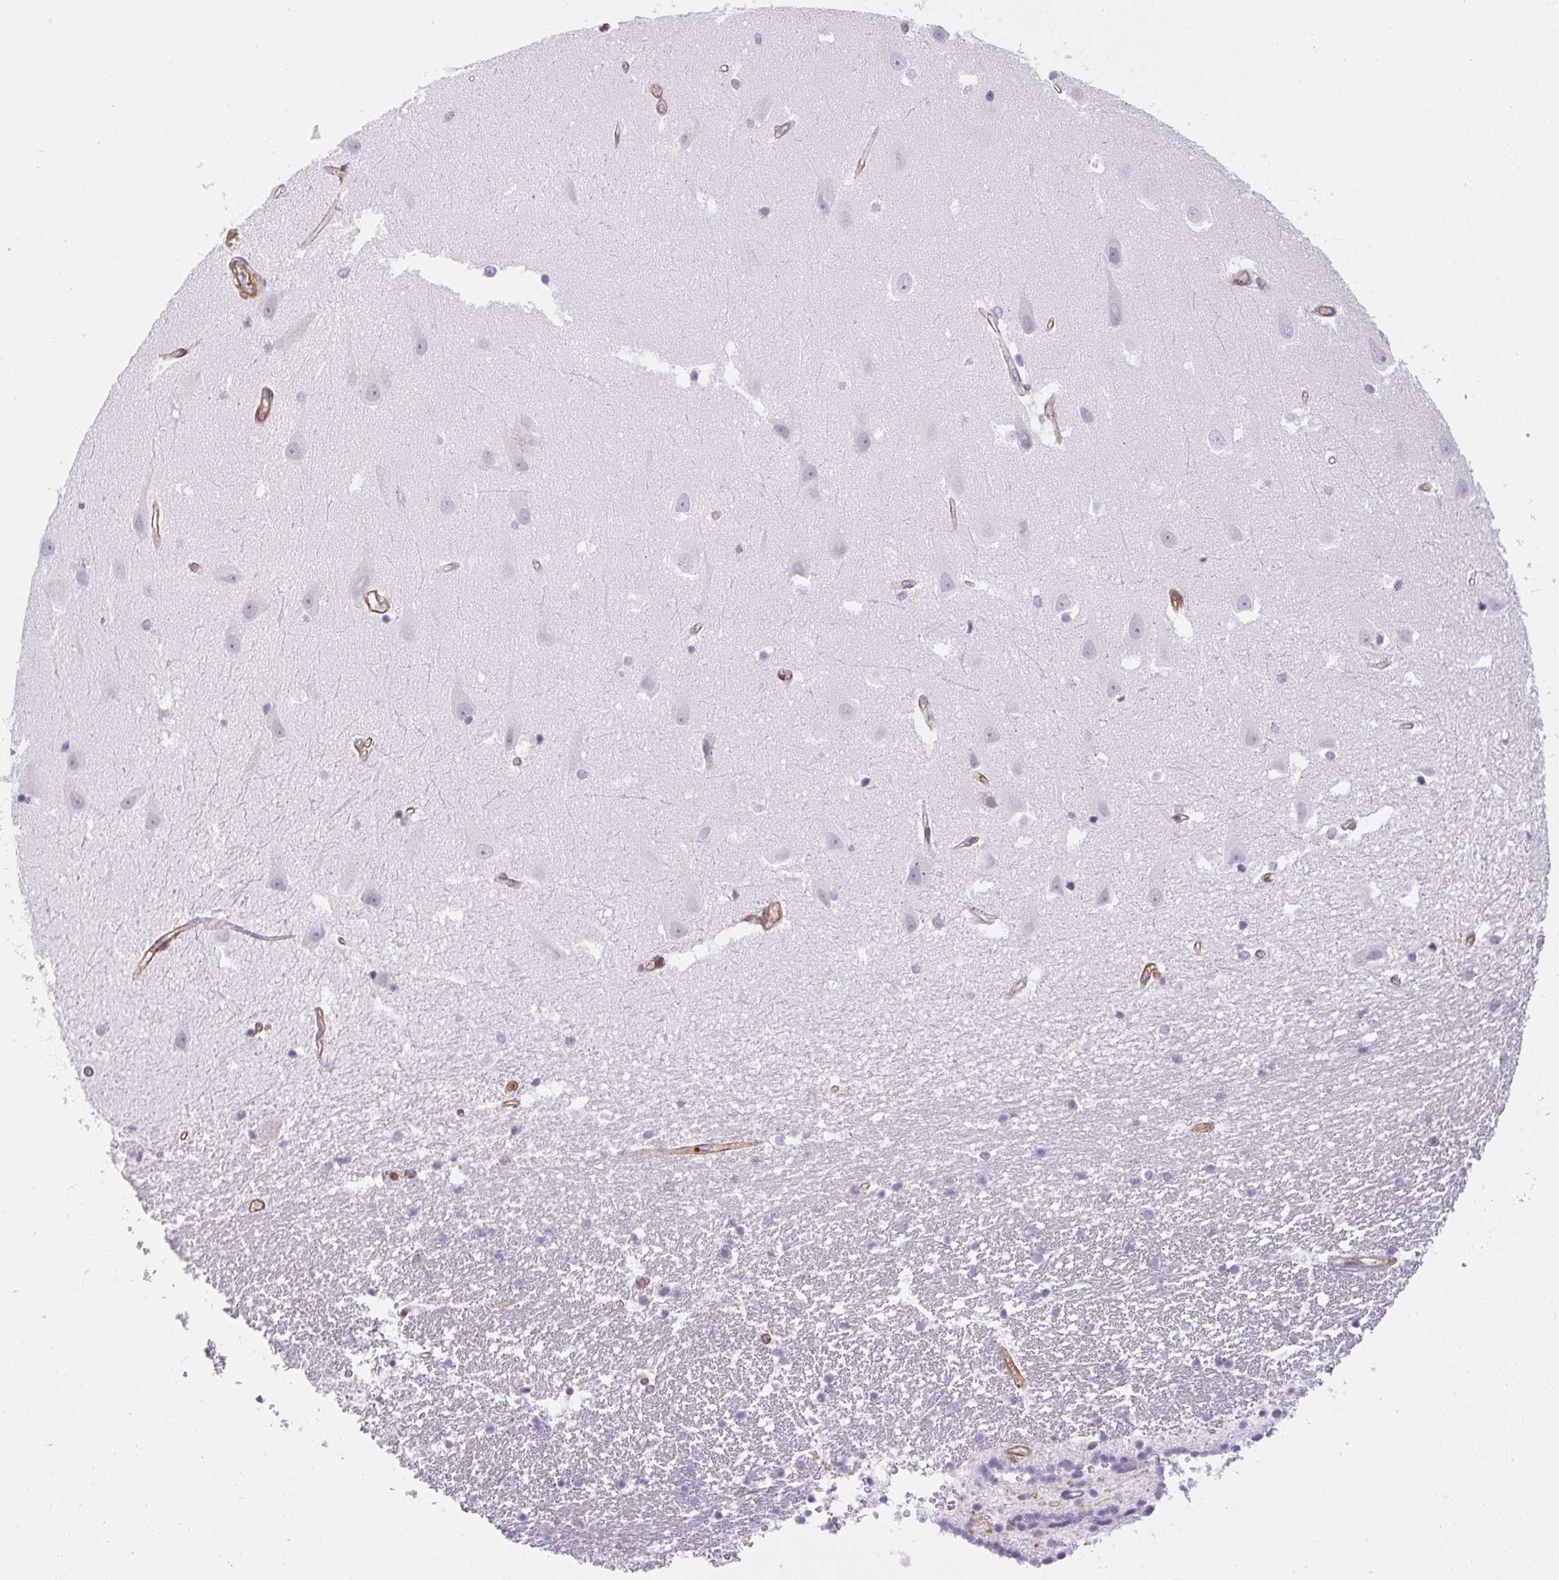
{"staining": {"intensity": "negative", "quantity": "none", "location": "none"}, "tissue": "hippocampus", "cell_type": "Glial cells", "image_type": "normal", "snomed": [{"axis": "morphology", "description": "Normal tissue, NOS"}, {"axis": "topography", "description": "Hippocampus"}], "caption": "A high-resolution photomicrograph shows immunohistochemistry (IHC) staining of normal hippocampus, which shows no significant positivity in glial cells.", "gene": "SULF1", "patient": {"sex": "male", "age": 63}}